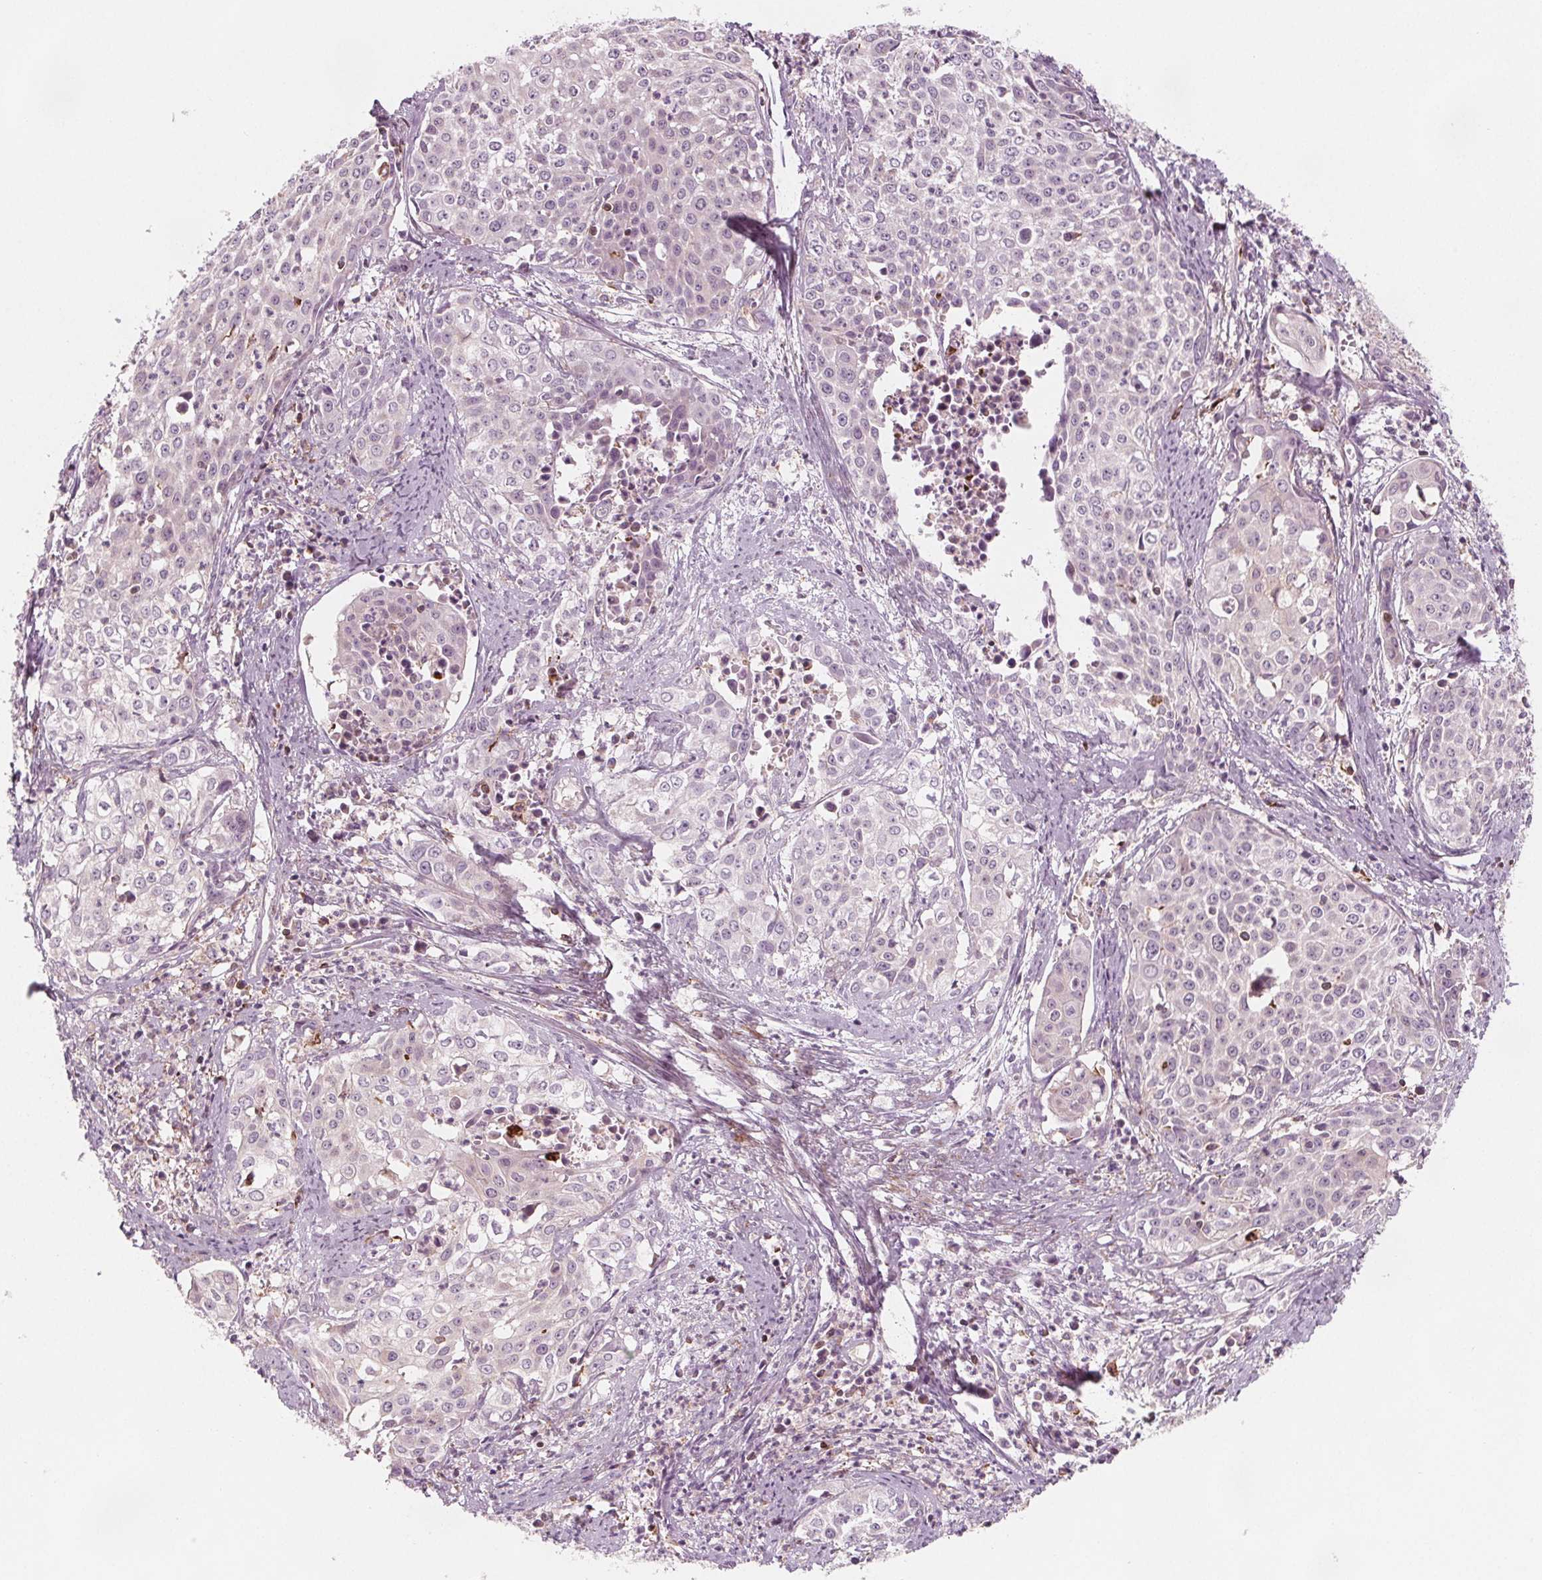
{"staining": {"intensity": "negative", "quantity": "none", "location": "none"}, "tissue": "cervical cancer", "cell_type": "Tumor cells", "image_type": "cancer", "snomed": [{"axis": "morphology", "description": "Squamous cell carcinoma, NOS"}, {"axis": "topography", "description": "Cervix"}], "caption": "DAB (3,3'-diaminobenzidine) immunohistochemical staining of human cervical cancer (squamous cell carcinoma) shows no significant positivity in tumor cells.", "gene": "ADAM33", "patient": {"sex": "female", "age": 39}}